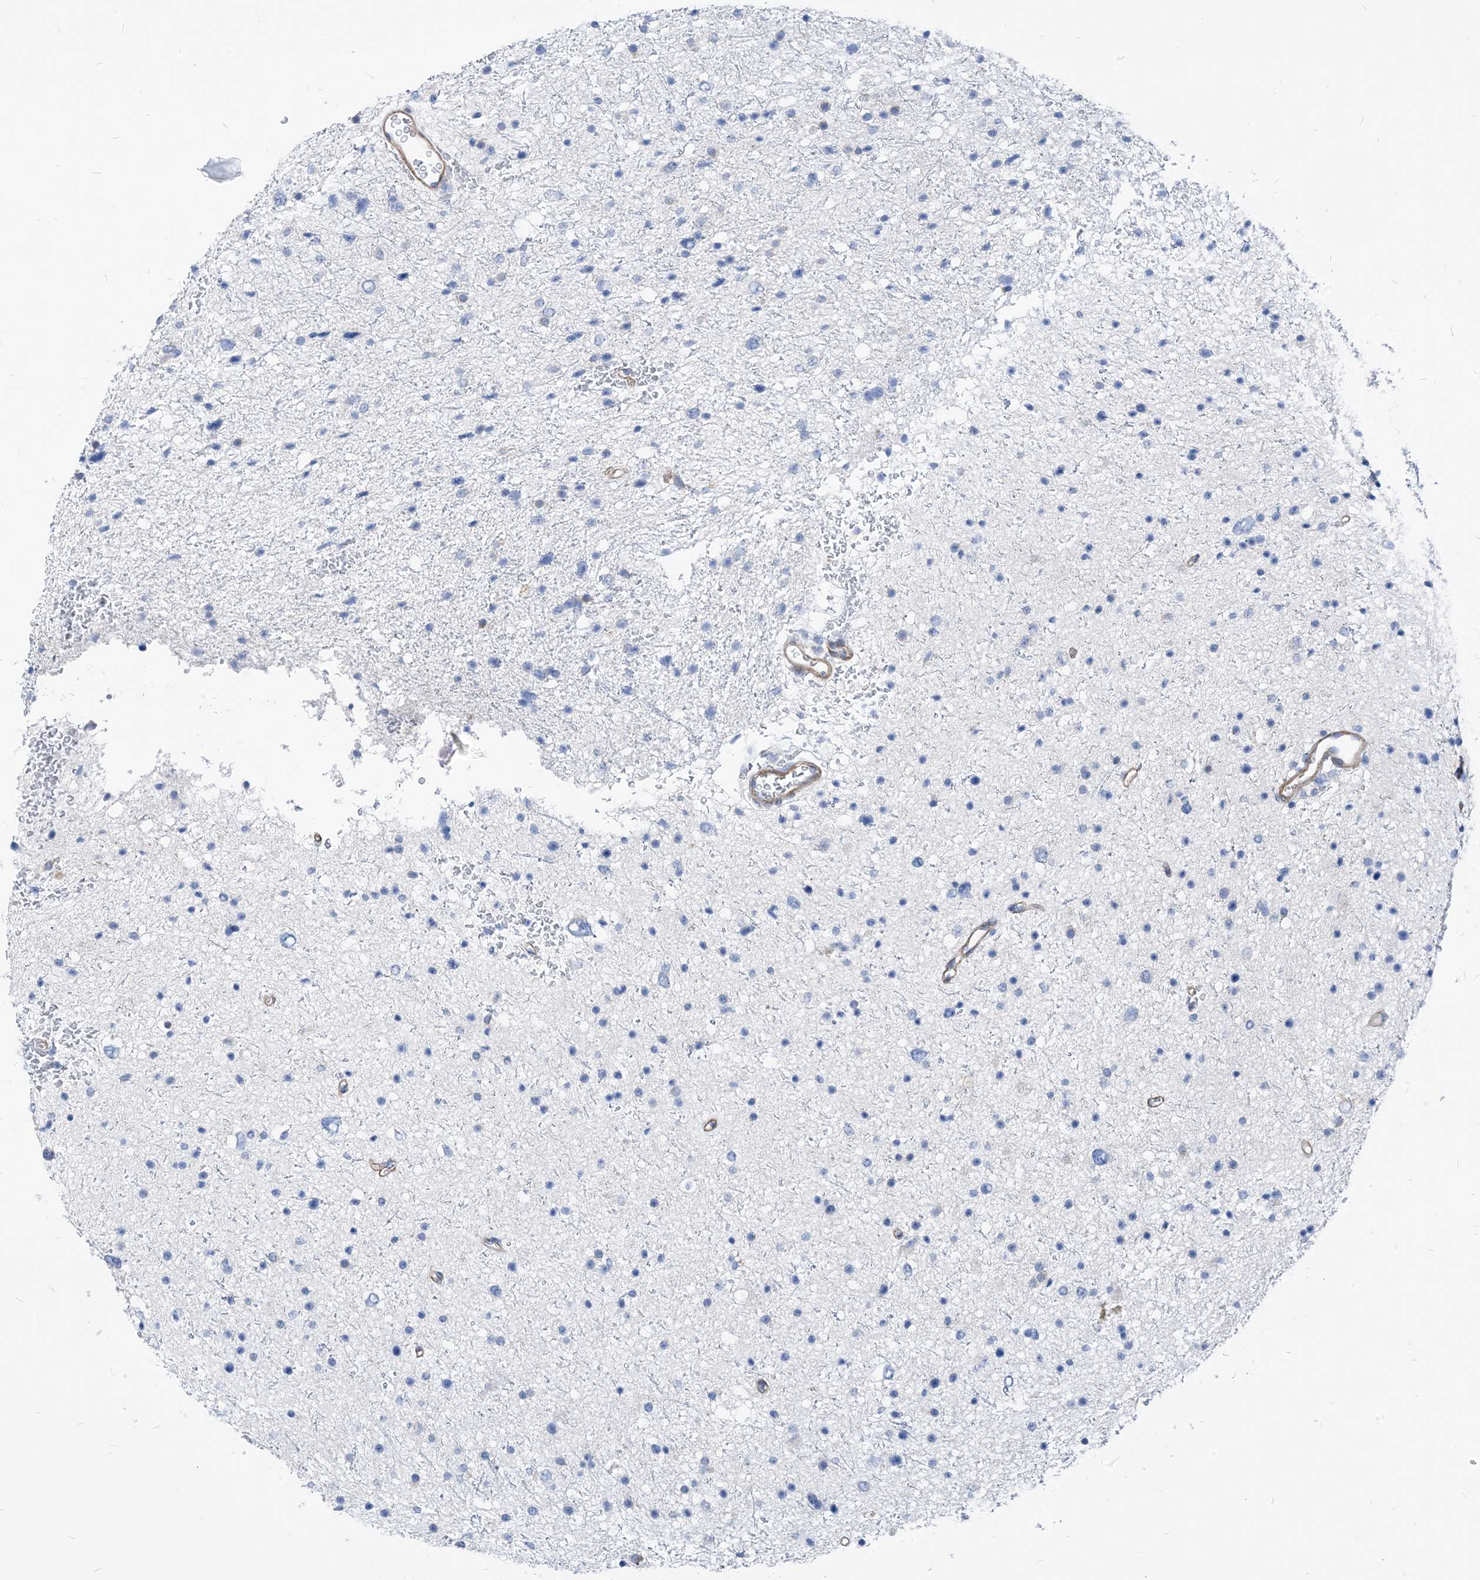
{"staining": {"intensity": "negative", "quantity": "none", "location": "none"}, "tissue": "glioma", "cell_type": "Tumor cells", "image_type": "cancer", "snomed": [{"axis": "morphology", "description": "Glioma, malignant, Low grade"}, {"axis": "topography", "description": "Brain"}], "caption": "This is an immunohistochemistry photomicrograph of human glioma. There is no expression in tumor cells.", "gene": "PLEKHA3", "patient": {"sex": "female", "age": 37}}